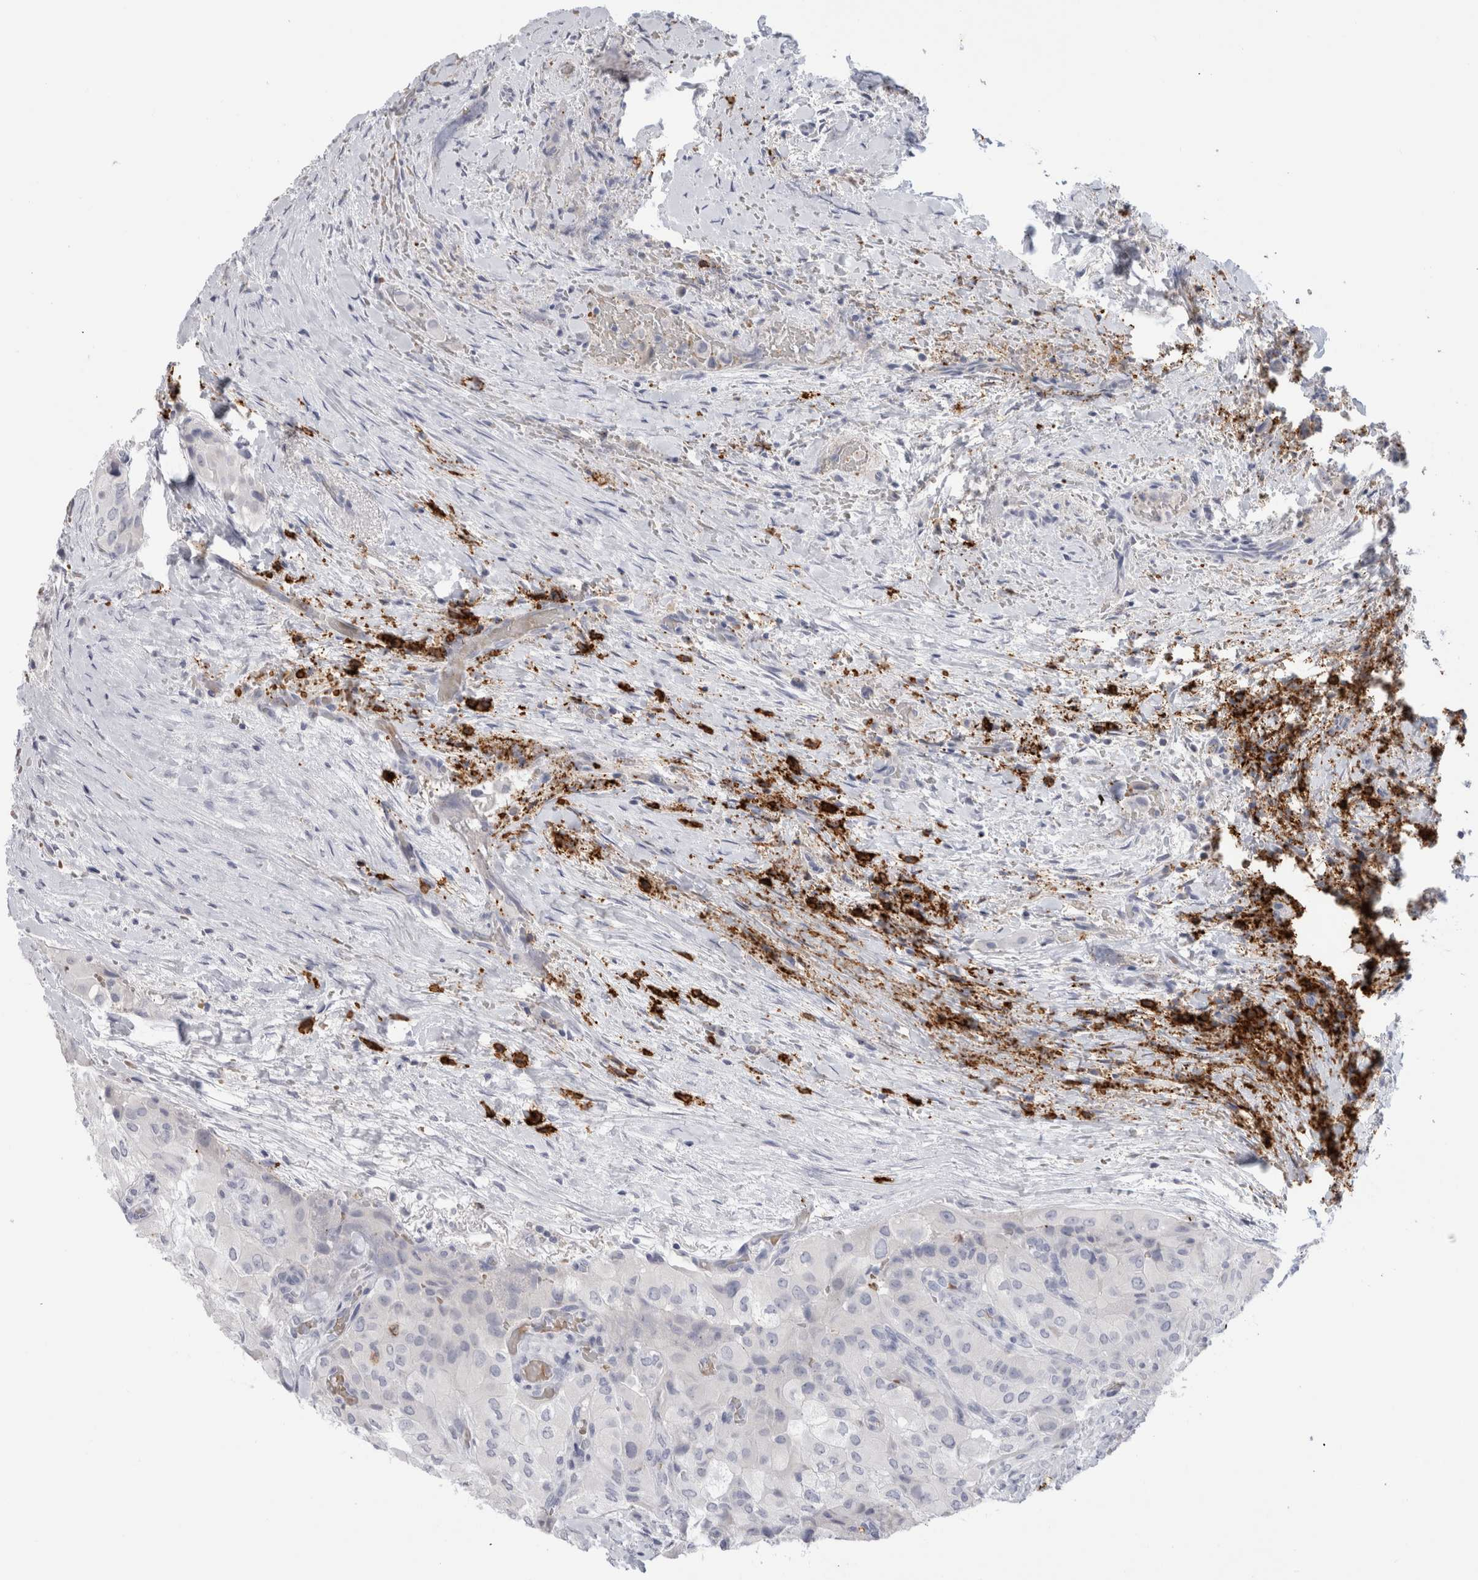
{"staining": {"intensity": "negative", "quantity": "none", "location": "none"}, "tissue": "thyroid cancer", "cell_type": "Tumor cells", "image_type": "cancer", "snomed": [{"axis": "morphology", "description": "Papillary adenocarcinoma, NOS"}, {"axis": "topography", "description": "Thyroid gland"}], "caption": "High power microscopy photomicrograph of an IHC micrograph of thyroid cancer, revealing no significant staining in tumor cells.", "gene": "CD38", "patient": {"sex": "female", "age": 59}}